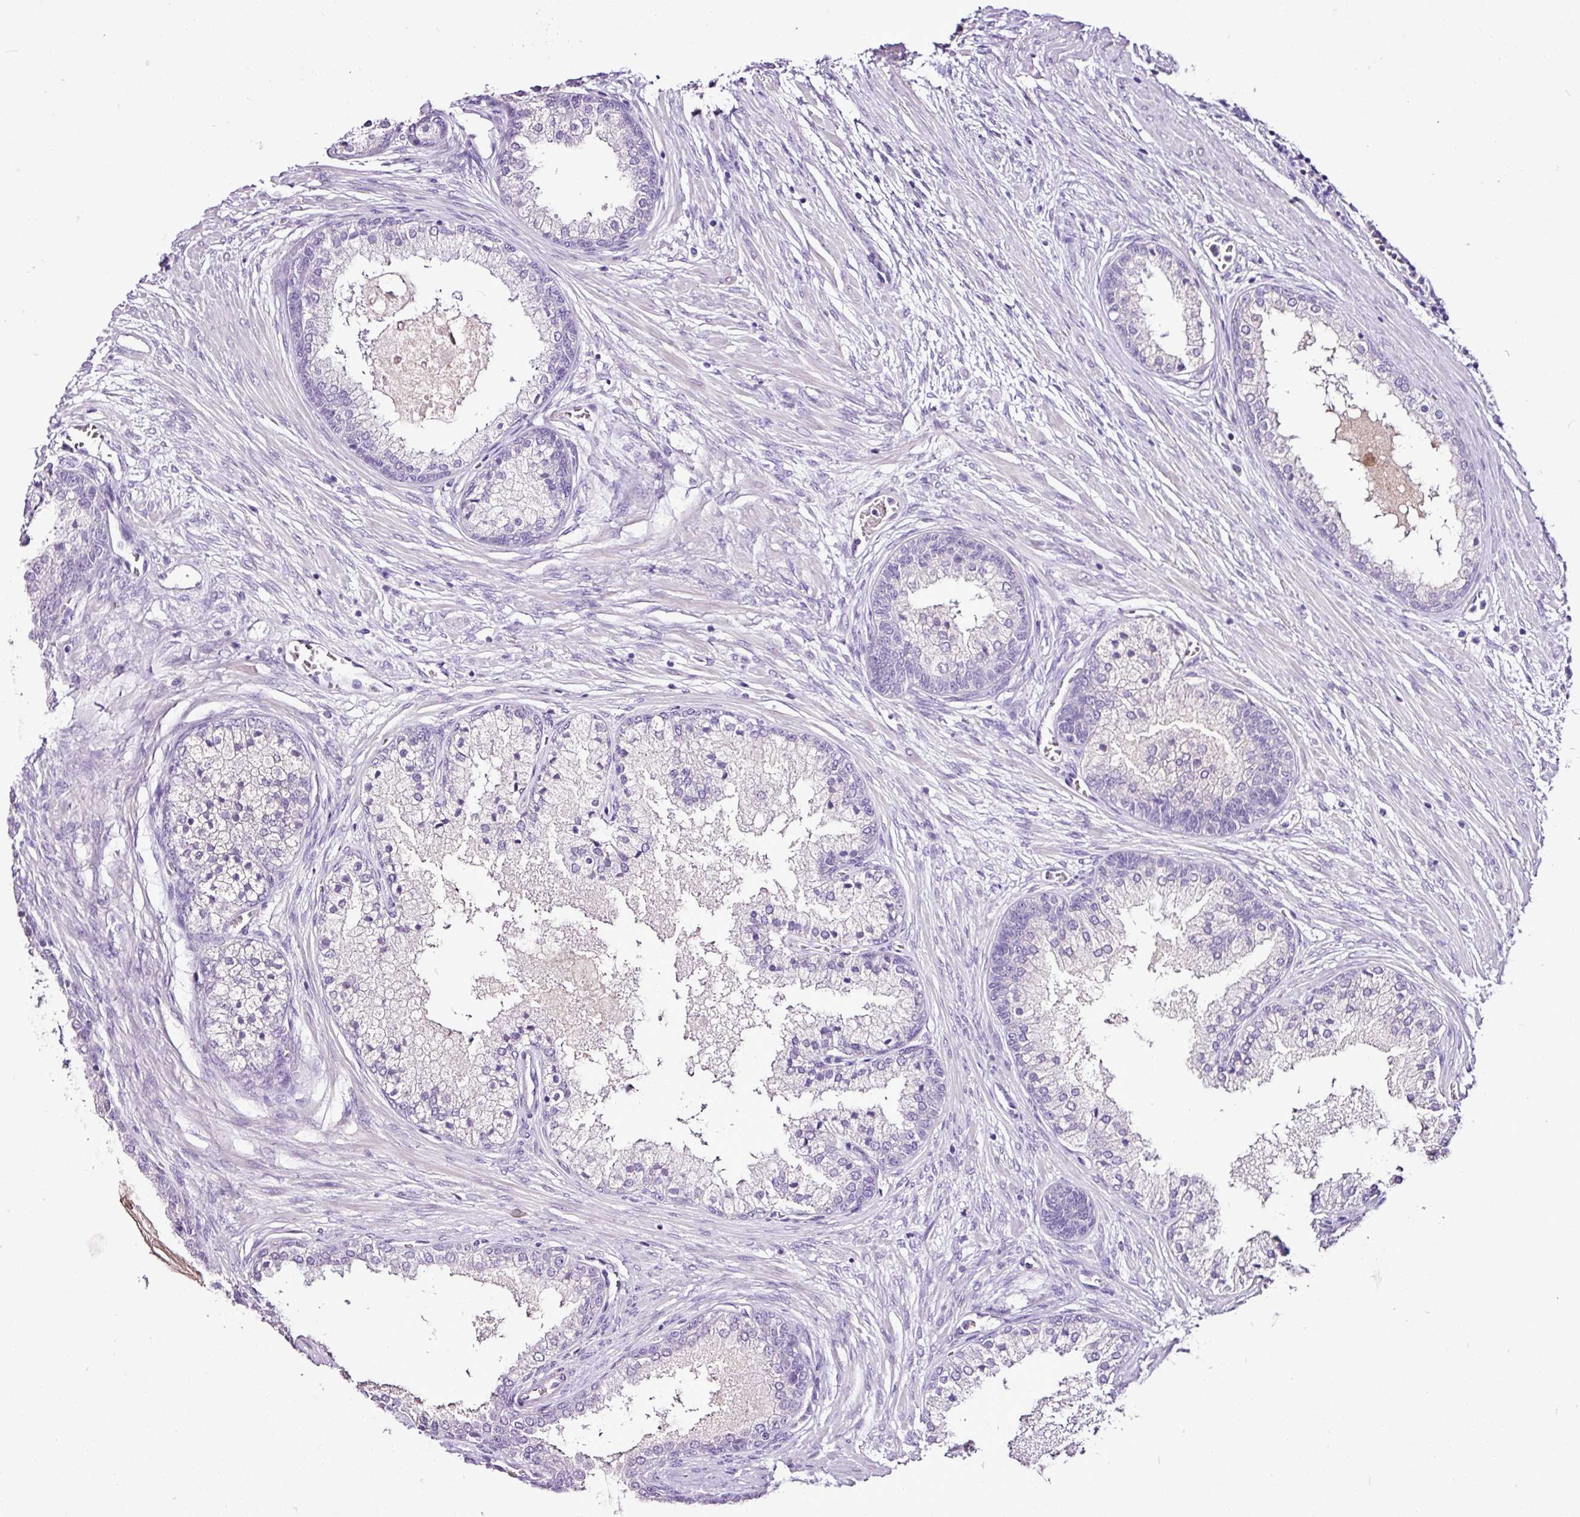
{"staining": {"intensity": "negative", "quantity": "none", "location": "none"}, "tissue": "prostate cancer", "cell_type": "Tumor cells", "image_type": "cancer", "snomed": [{"axis": "morphology", "description": "Adenocarcinoma, Low grade"}, {"axis": "topography", "description": "Prostate"}], "caption": "IHC photomicrograph of human prostate cancer stained for a protein (brown), which demonstrates no staining in tumor cells.", "gene": "ESR1", "patient": {"sex": "male", "age": 59}}